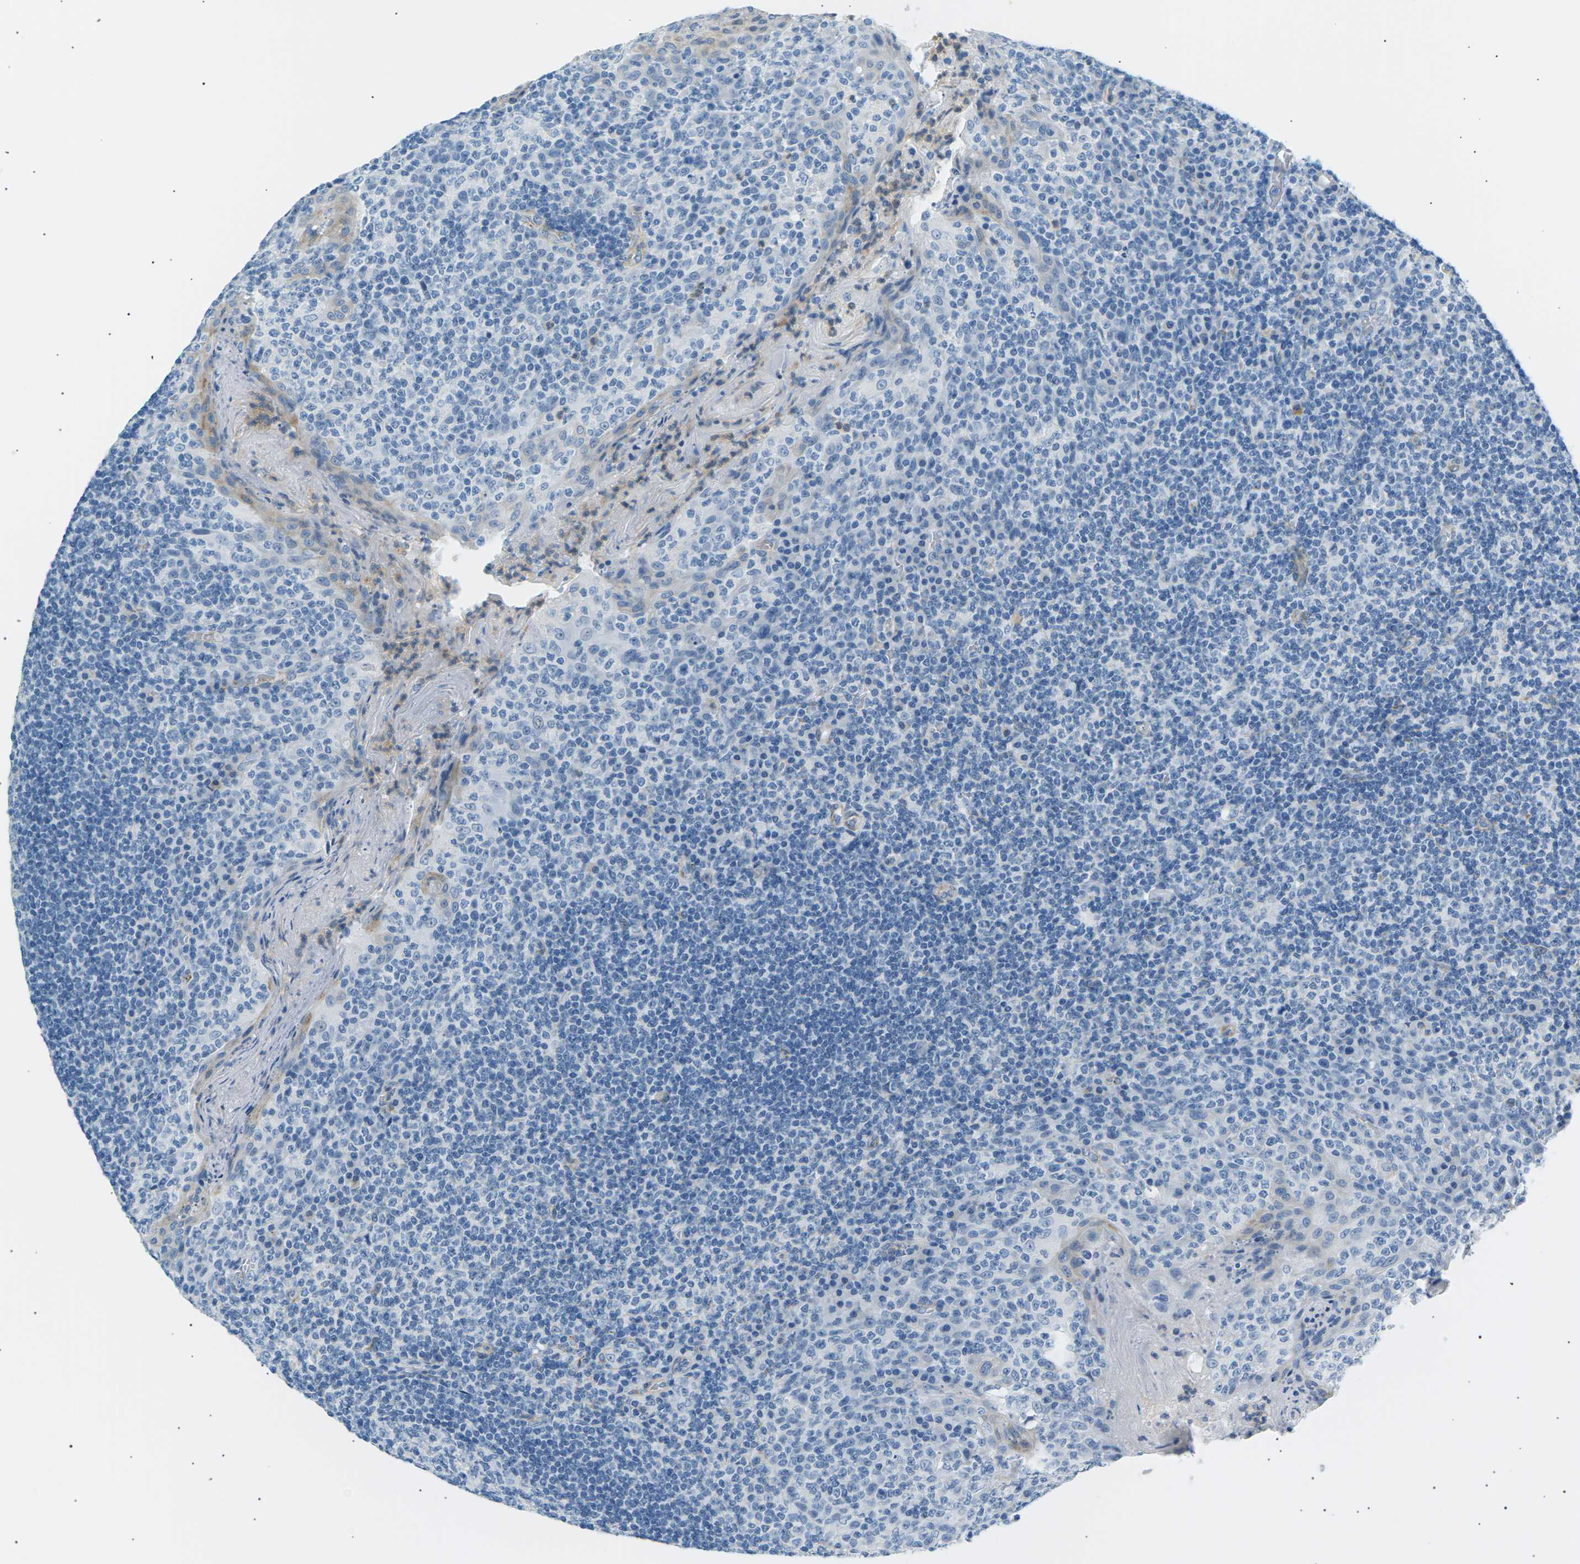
{"staining": {"intensity": "negative", "quantity": "none", "location": "none"}, "tissue": "tonsil", "cell_type": "Germinal center cells", "image_type": "normal", "snomed": [{"axis": "morphology", "description": "Normal tissue, NOS"}, {"axis": "topography", "description": "Tonsil"}], "caption": "This is an immunohistochemistry image of benign tonsil. There is no expression in germinal center cells.", "gene": "SEPTIN5", "patient": {"sex": "male", "age": 17}}